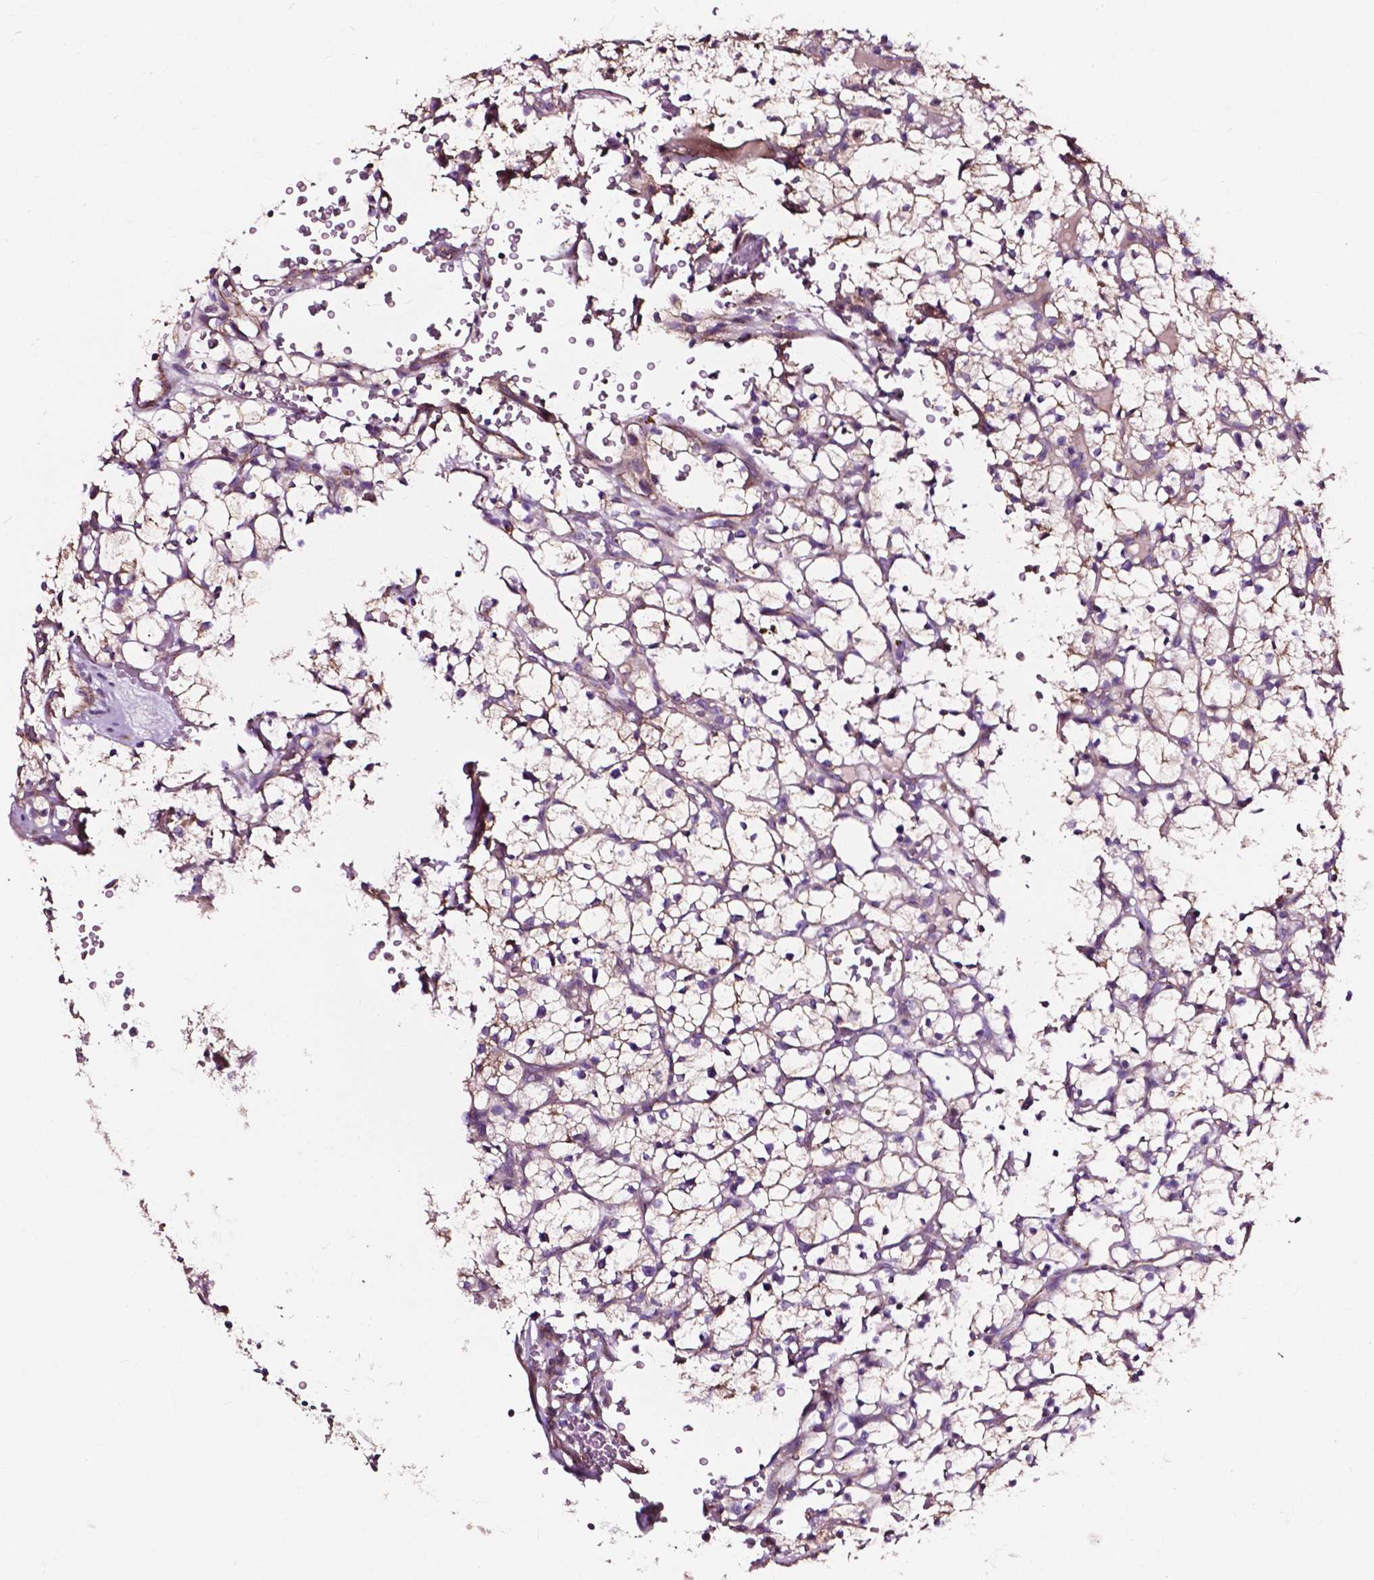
{"staining": {"intensity": "negative", "quantity": "none", "location": "none"}, "tissue": "renal cancer", "cell_type": "Tumor cells", "image_type": "cancer", "snomed": [{"axis": "morphology", "description": "Adenocarcinoma, NOS"}, {"axis": "topography", "description": "Kidney"}], "caption": "Tumor cells are negative for protein expression in human renal adenocarcinoma. (DAB (3,3'-diaminobenzidine) immunohistochemistry (IHC) with hematoxylin counter stain).", "gene": "ATG16L1", "patient": {"sex": "female", "age": 64}}